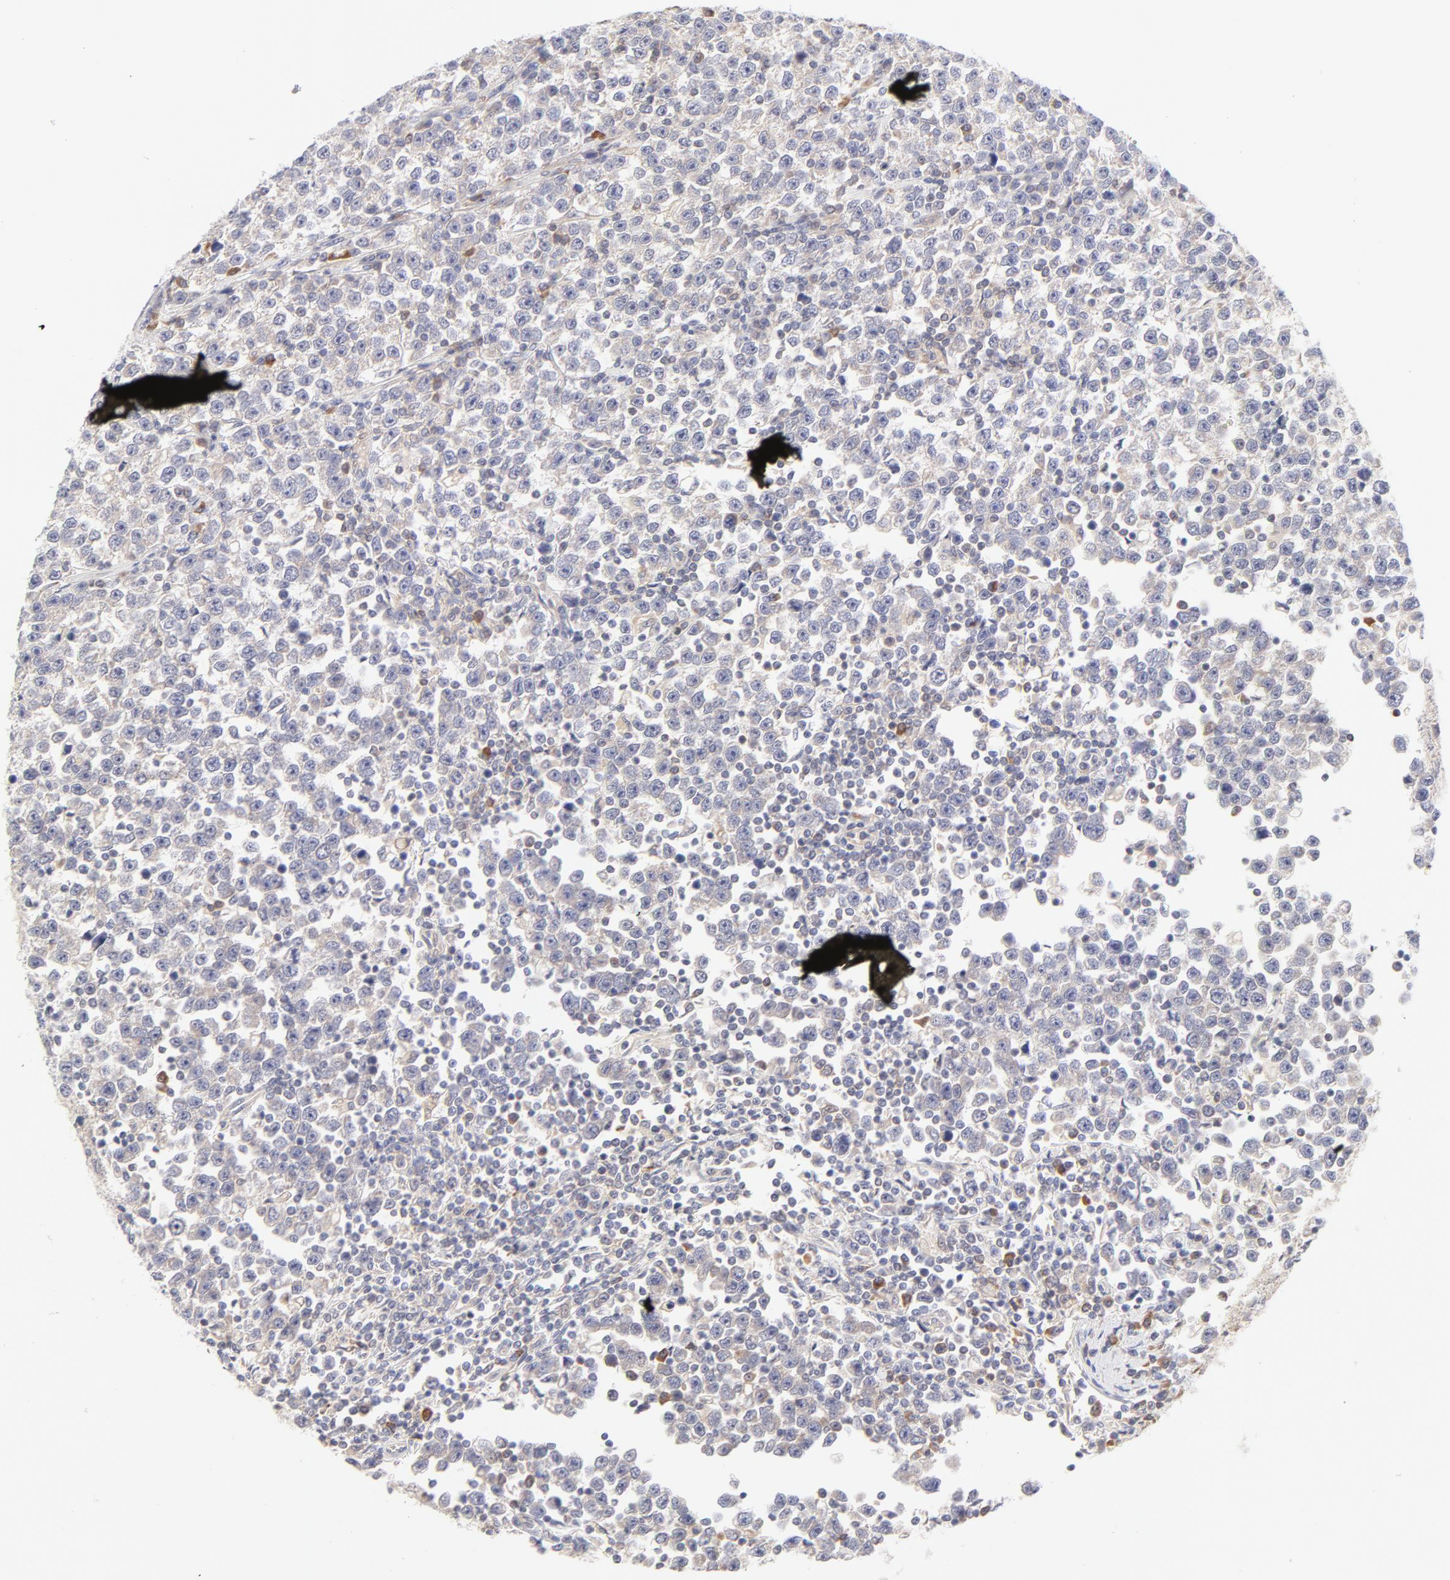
{"staining": {"intensity": "weak", "quantity": ">75%", "location": "cytoplasmic/membranous"}, "tissue": "testis cancer", "cell_type": "Tumor cells", "image_type": "cancer", "snomed": [{"axis": "morphology", "description": "Seminoma, NOS"}, {"axis": "topography", "description": "Testis"}], "caption": "The immunohistochemical stain highlights weak cytoplasmic/membranous positivity in tumor cells of testis seminoma tissue.", "gene": "RPS6KA1", "patient": {"sex": "male", "age": 43}}